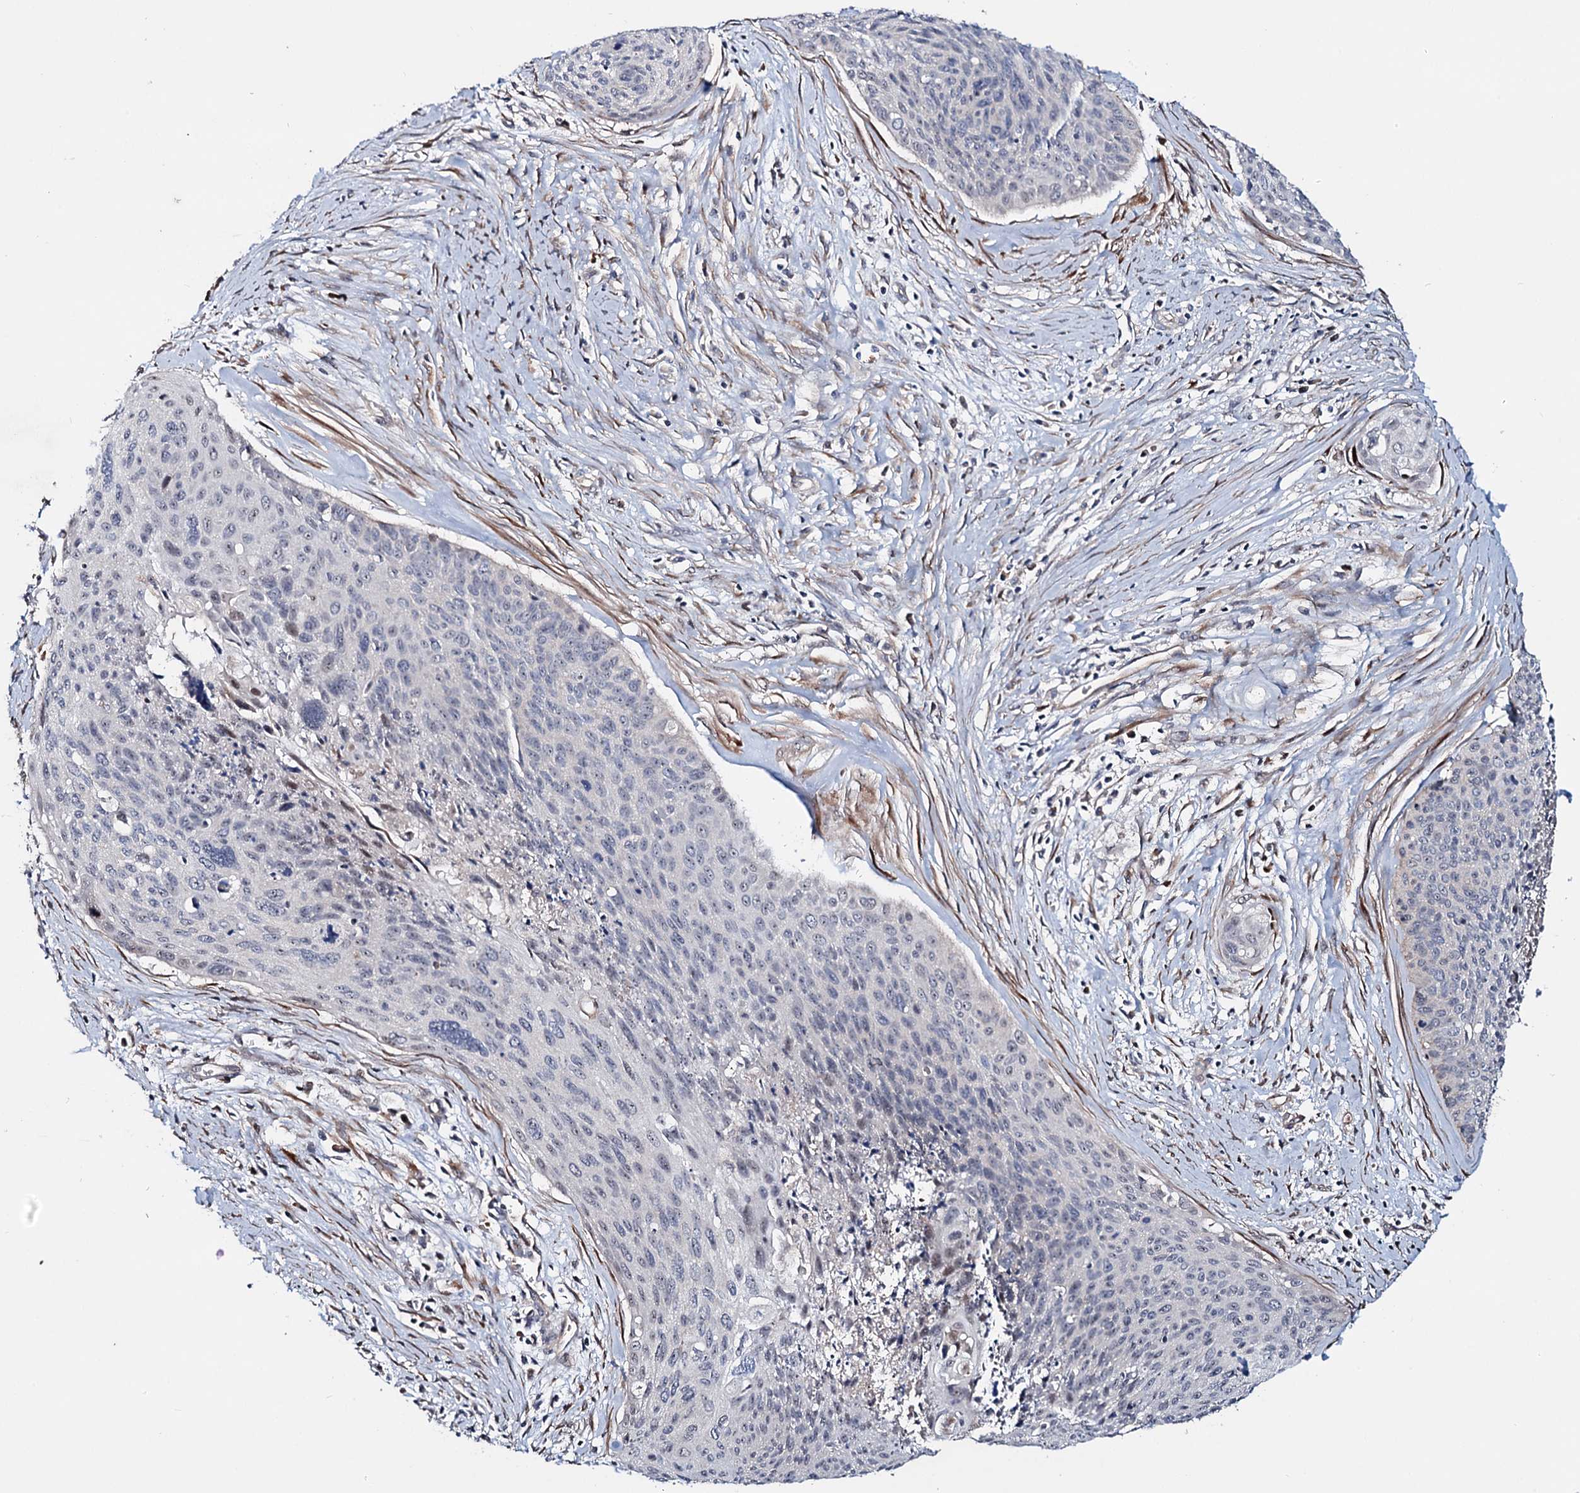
{"staining": {"intensity": "negative", "quantity": "none", "location": "none"}, "tissue": "cervical cancer", "cell_type": "Tumor cells", "image_type": "cancer", "snomed": [{"axis": "morphology", "description": "Squamous cell carcinoma, NOS"}, {"axis": "topography", "description": "Cervix"}], "caption": "DAB immunohistochemical staining of cervical cancer demonstrates no significant positivity in tumor cells. (DAB (3,3'-diaminobenzidine) immunohistochemistry, high magnification).", "gene": "PTDSS2", "patient": {"sex": "female", "age": 55}}